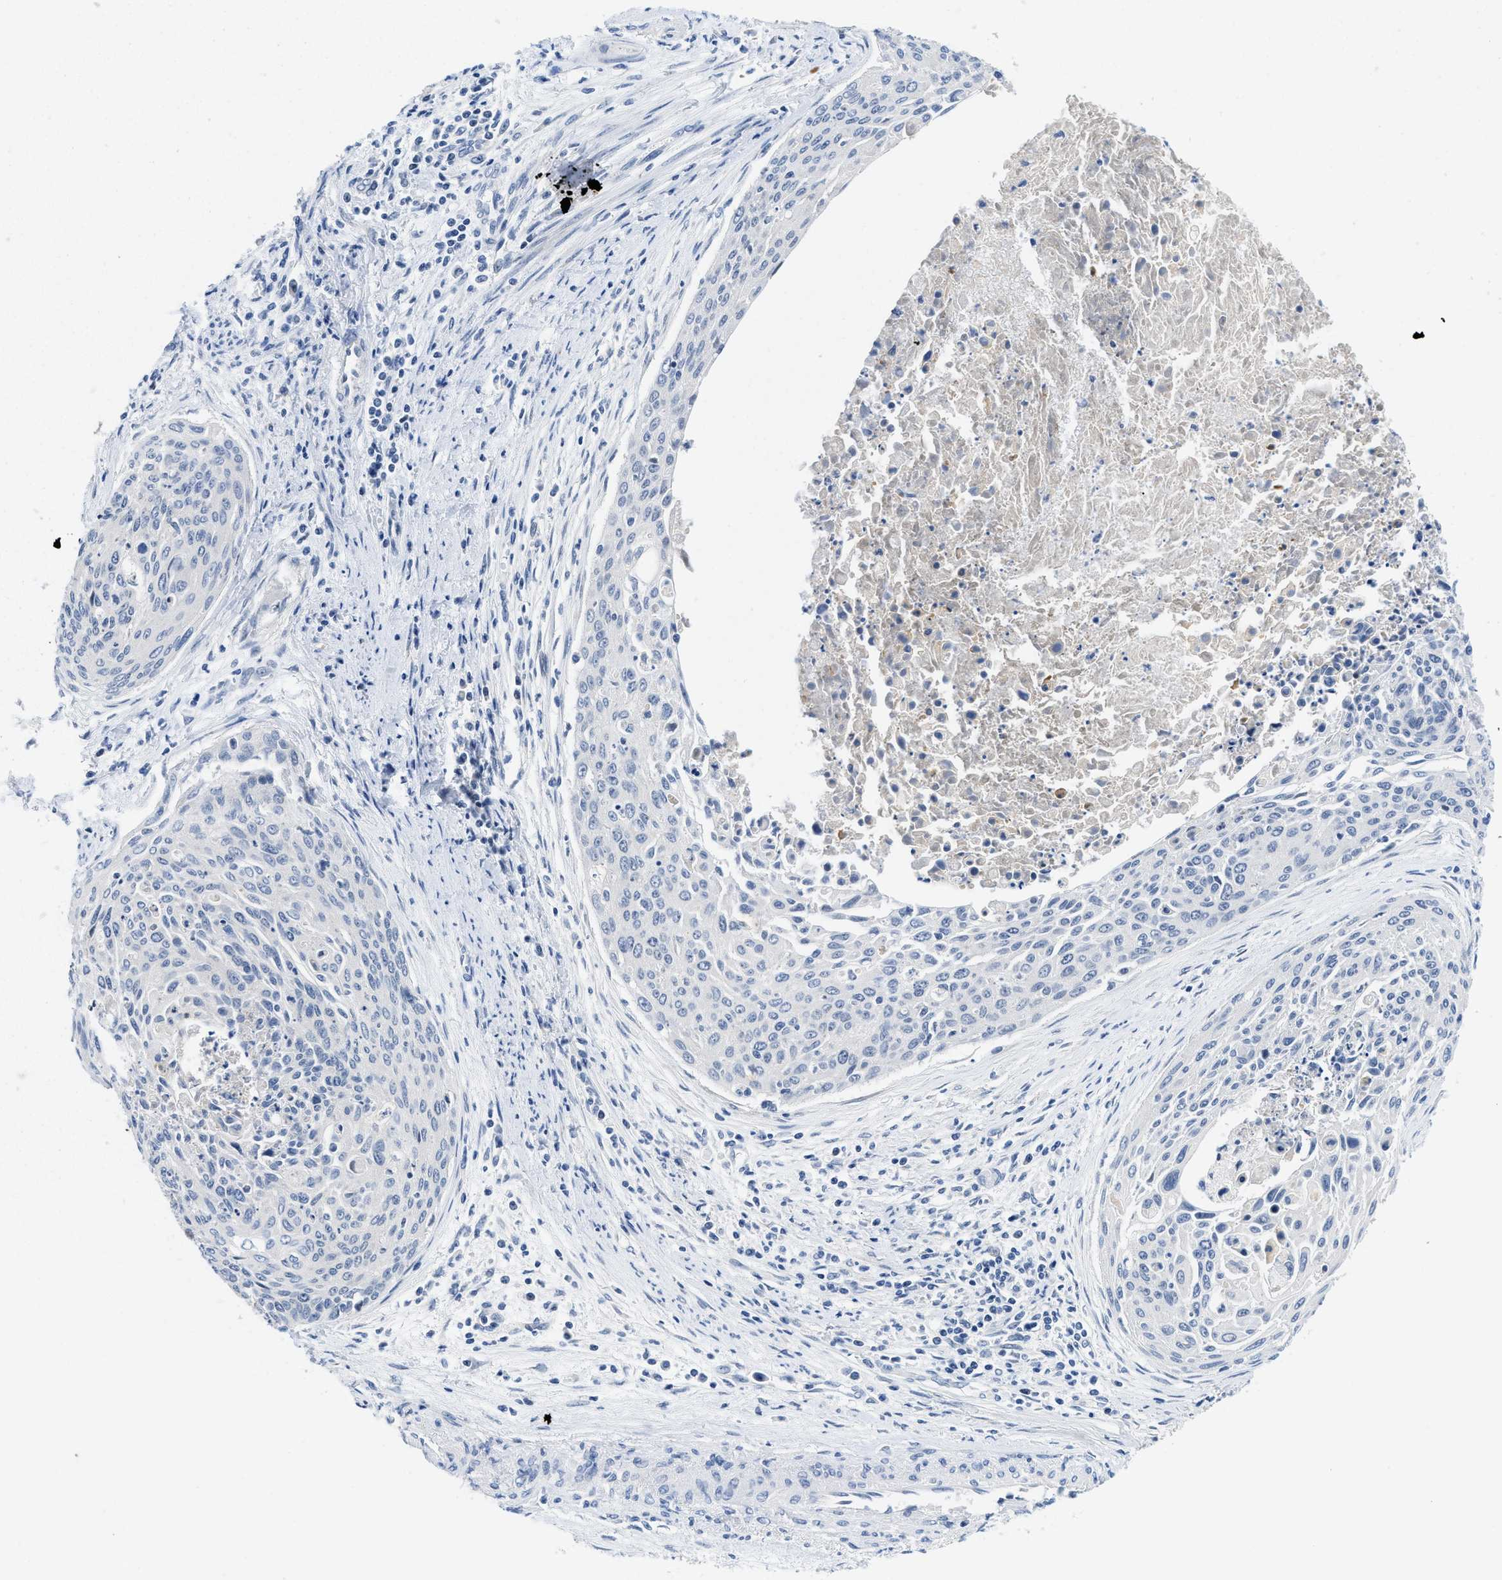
{"staining": {"intensity": "negative", "quantity": "none", "location": "none"}, "tissue": "cervical cancer", "cell_type": "Tumor cells", "image_type": "cancer", "snomed": [{"axis": "morphology", "description": "Squamous cell carcinoma, NOS"}, {"axis": "topography", "description": "Cervix"}], "caption": "Immunohistochemistry of squamous cell carcinoma (cervical) shows no expression in tumor cells.", "gene": "IKBKE", "patient": {"sex": "female", "age": 55}}